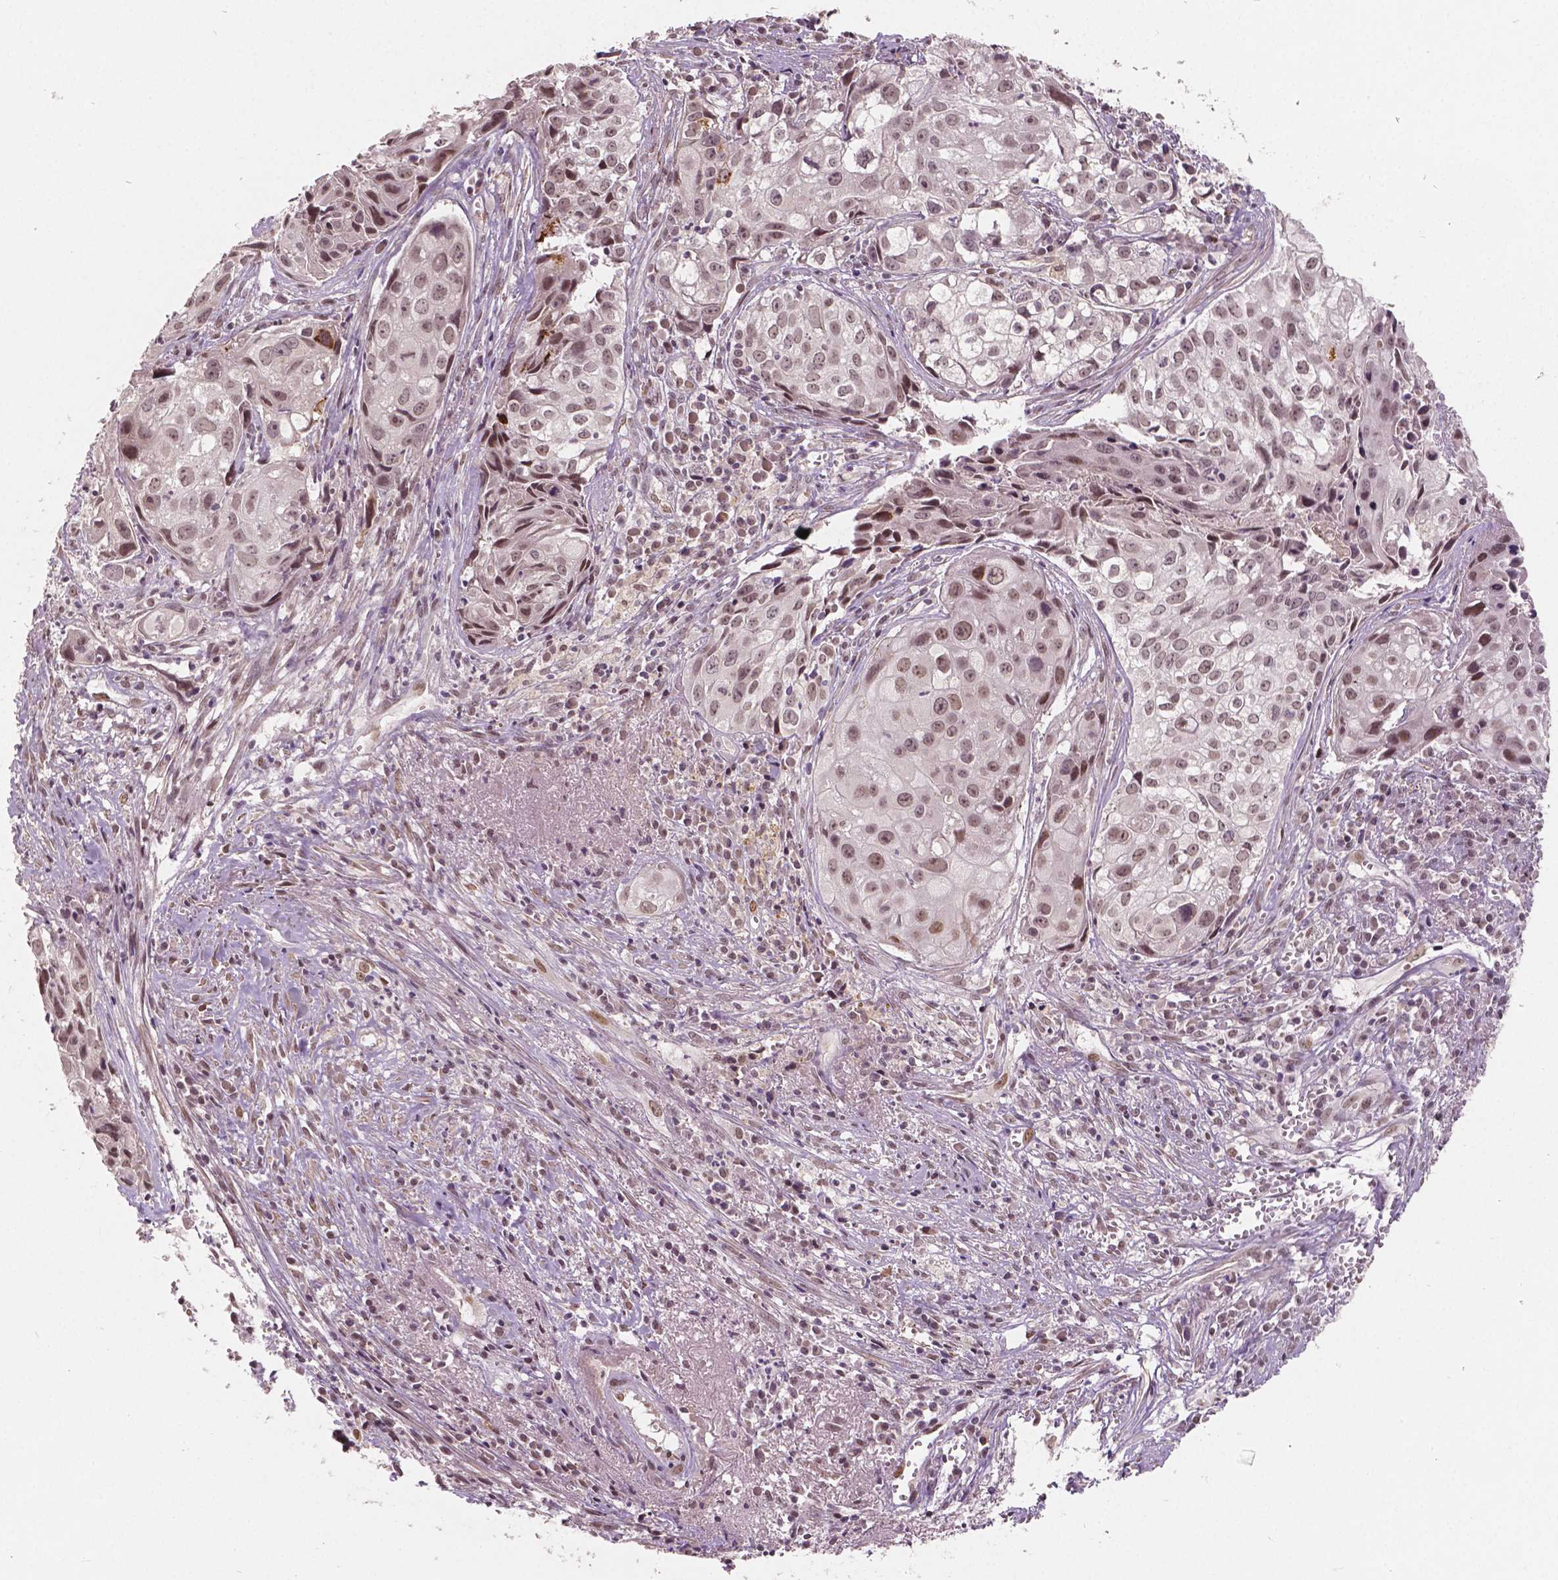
{"staining": {"intensity": "weak", "quantity": "25%-75%", "location": "nuclear"}, "tissue": "cervical cancer", "cell_type": "Tumor cells", "image_type": "cancer", "snomed": [{"axis": "morphology", "description": "Squamous cell carcinoma, NOS"}, {"axis": "topography", "description": "Cervix"}], "caption": "Squamous cell carcinoma (cervical) was stained to show a protein in brown. There is low levels of weak nuclear expression in approximately 25%-75% of tumor cells.", "gene": "HMBOX1", "patient": {"sex": "female", "age": 53}}